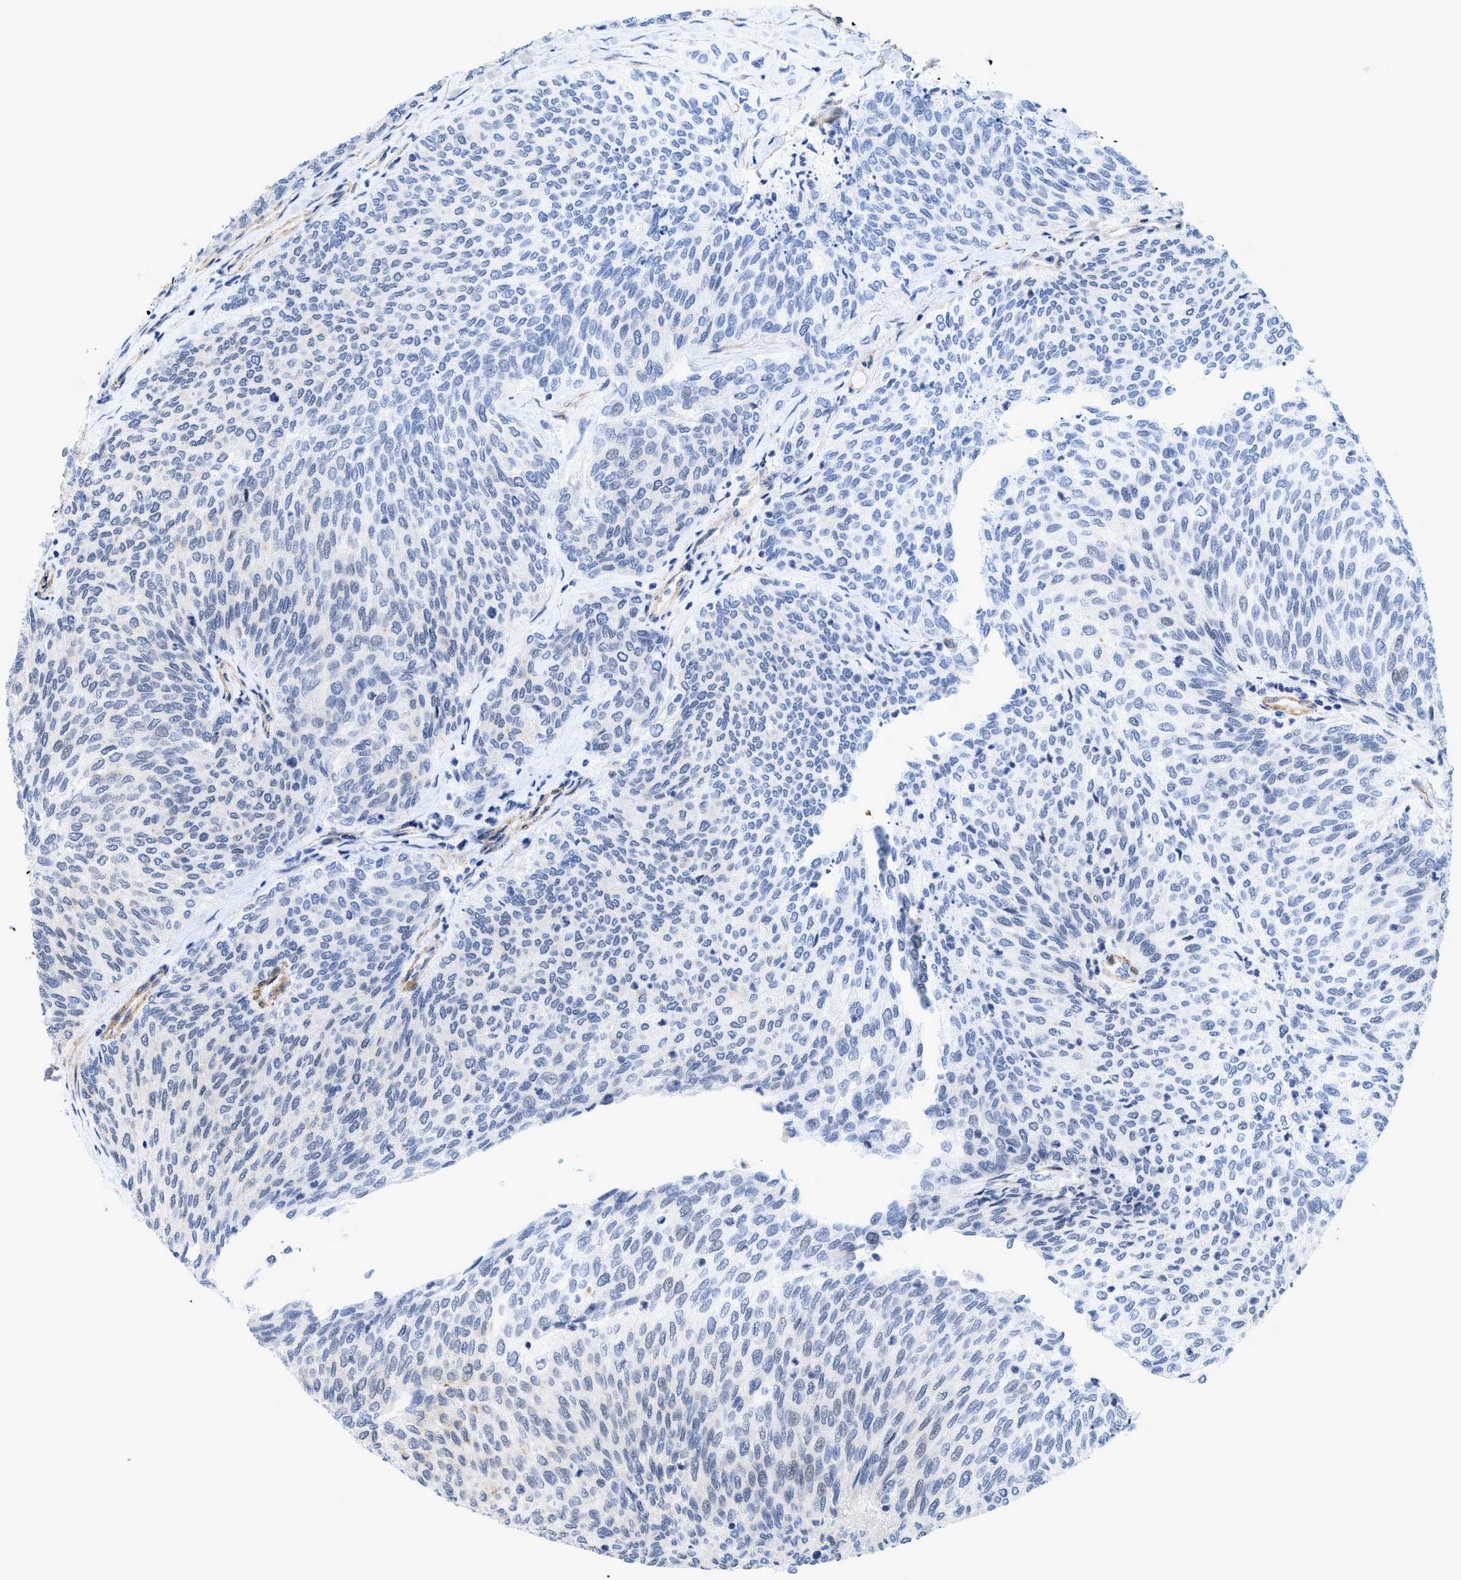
{"staining": {"intensity": "negative", "quantity": "none", "location": "none"}, "tissue": "urothelial cancer", "cell_type": "Tumor cells", "image_type": "cancer", "snomed": [{"axis": "morphology", "description": "Urothelial carcinoma, Low grade"}, {"axis": "topography", "description": "Urinary bladder"}], "caption": "High magnification brightfield microscopy of urothelial cancer stained with DAB (brown) and counterstained with hematoxylin (blue): tumor cells show no significant positivity.", "gene": "GPRASP2", "patient": {"sex": "female", "age": 79}}